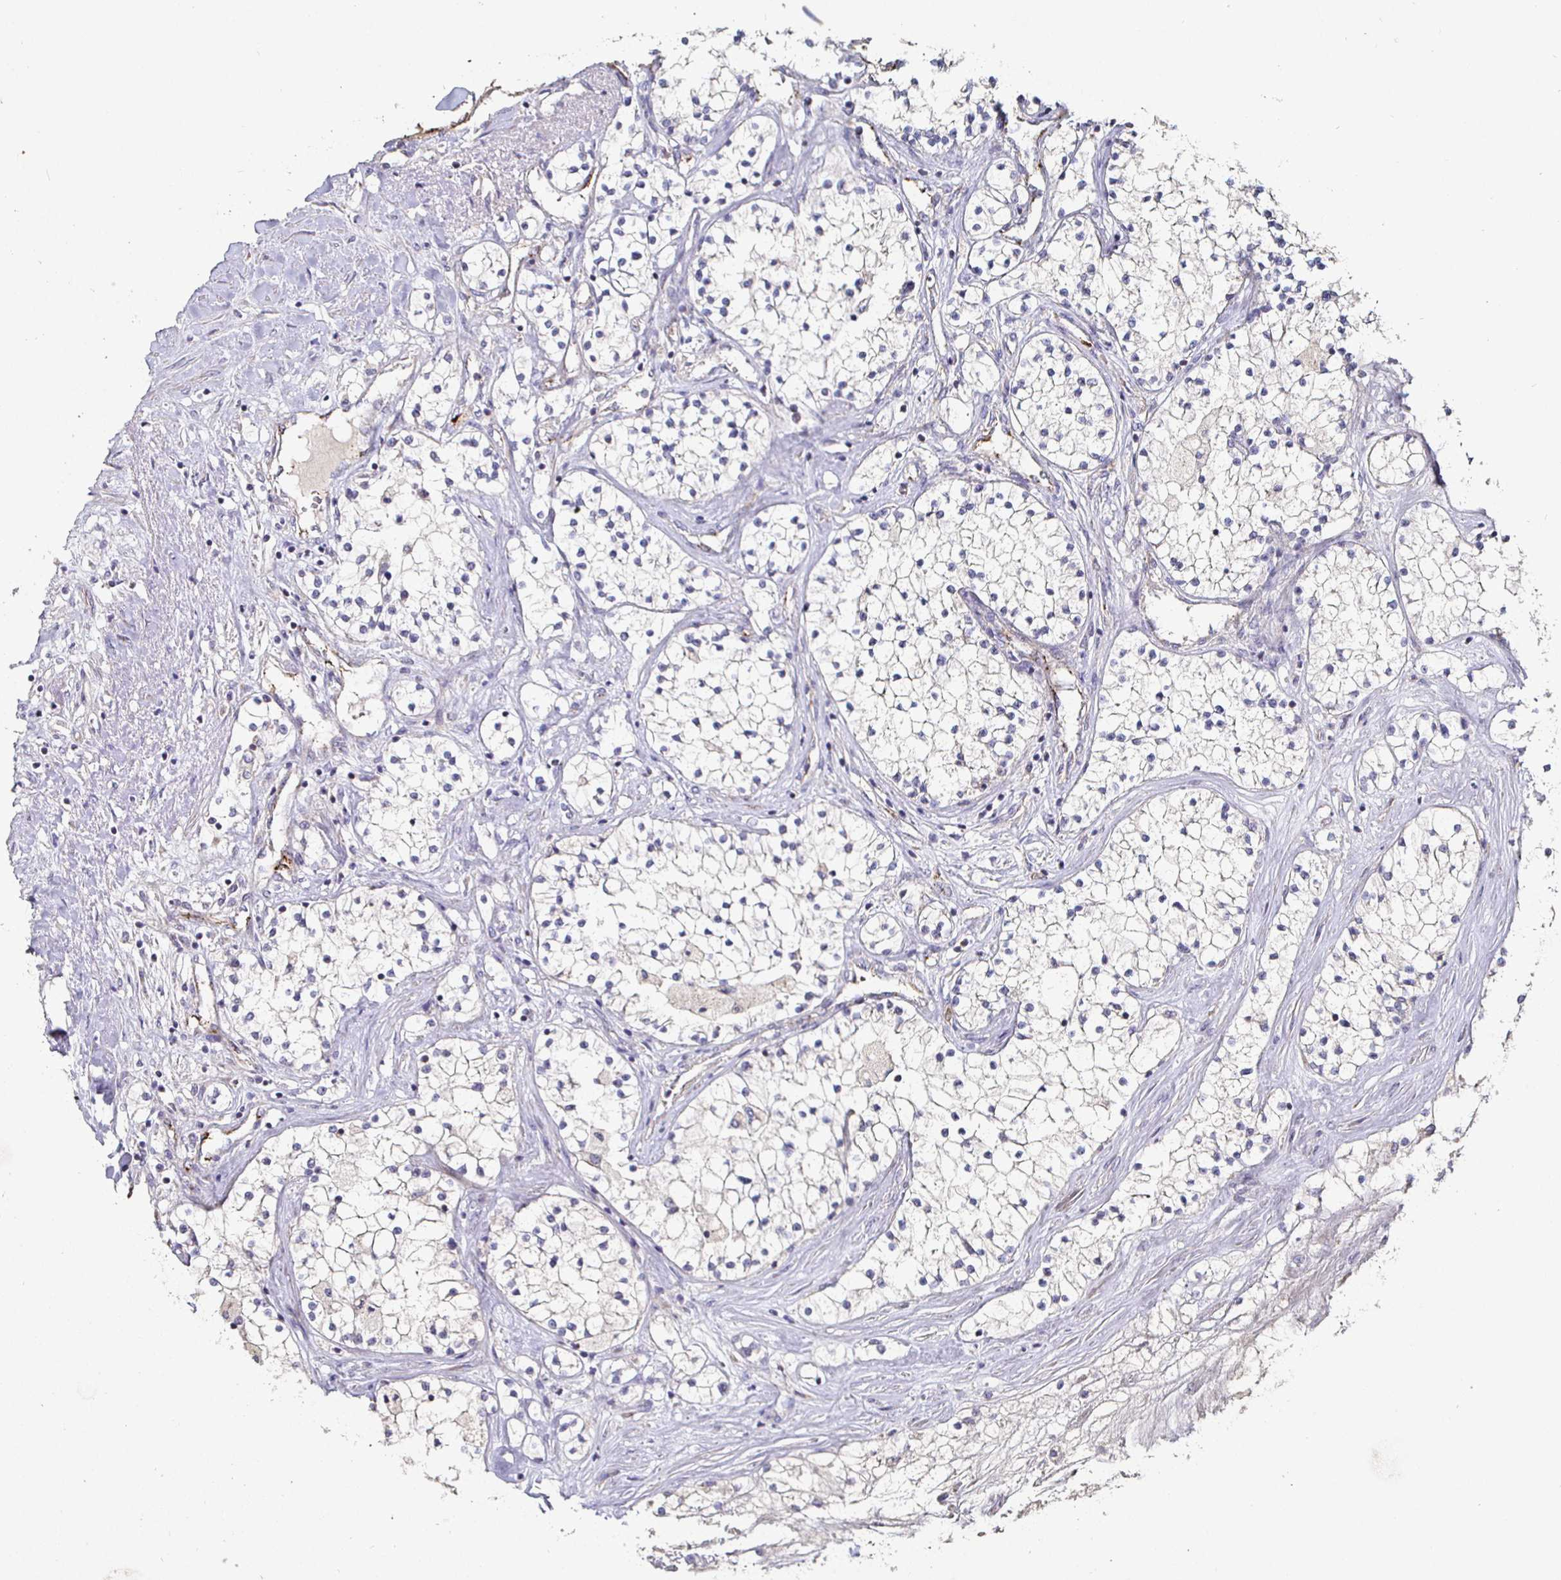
{"staining": {"intensity": "negative", "quantity": "none", "location": "none"}, "tissue": "renal cancer", "cell_type": "Tumor cells", "image_type": "cancer", "snomed": [{"axis": "morphology", "description": "Adenocarcinoma, NOS"}, {"axis": "topography", "description": "Kidney"}], "caption": "The image exhibits no staining of tumor cells in renal cancer.", "gene": "NRSN1", "patient": {"sex": "male", "age": 68}}